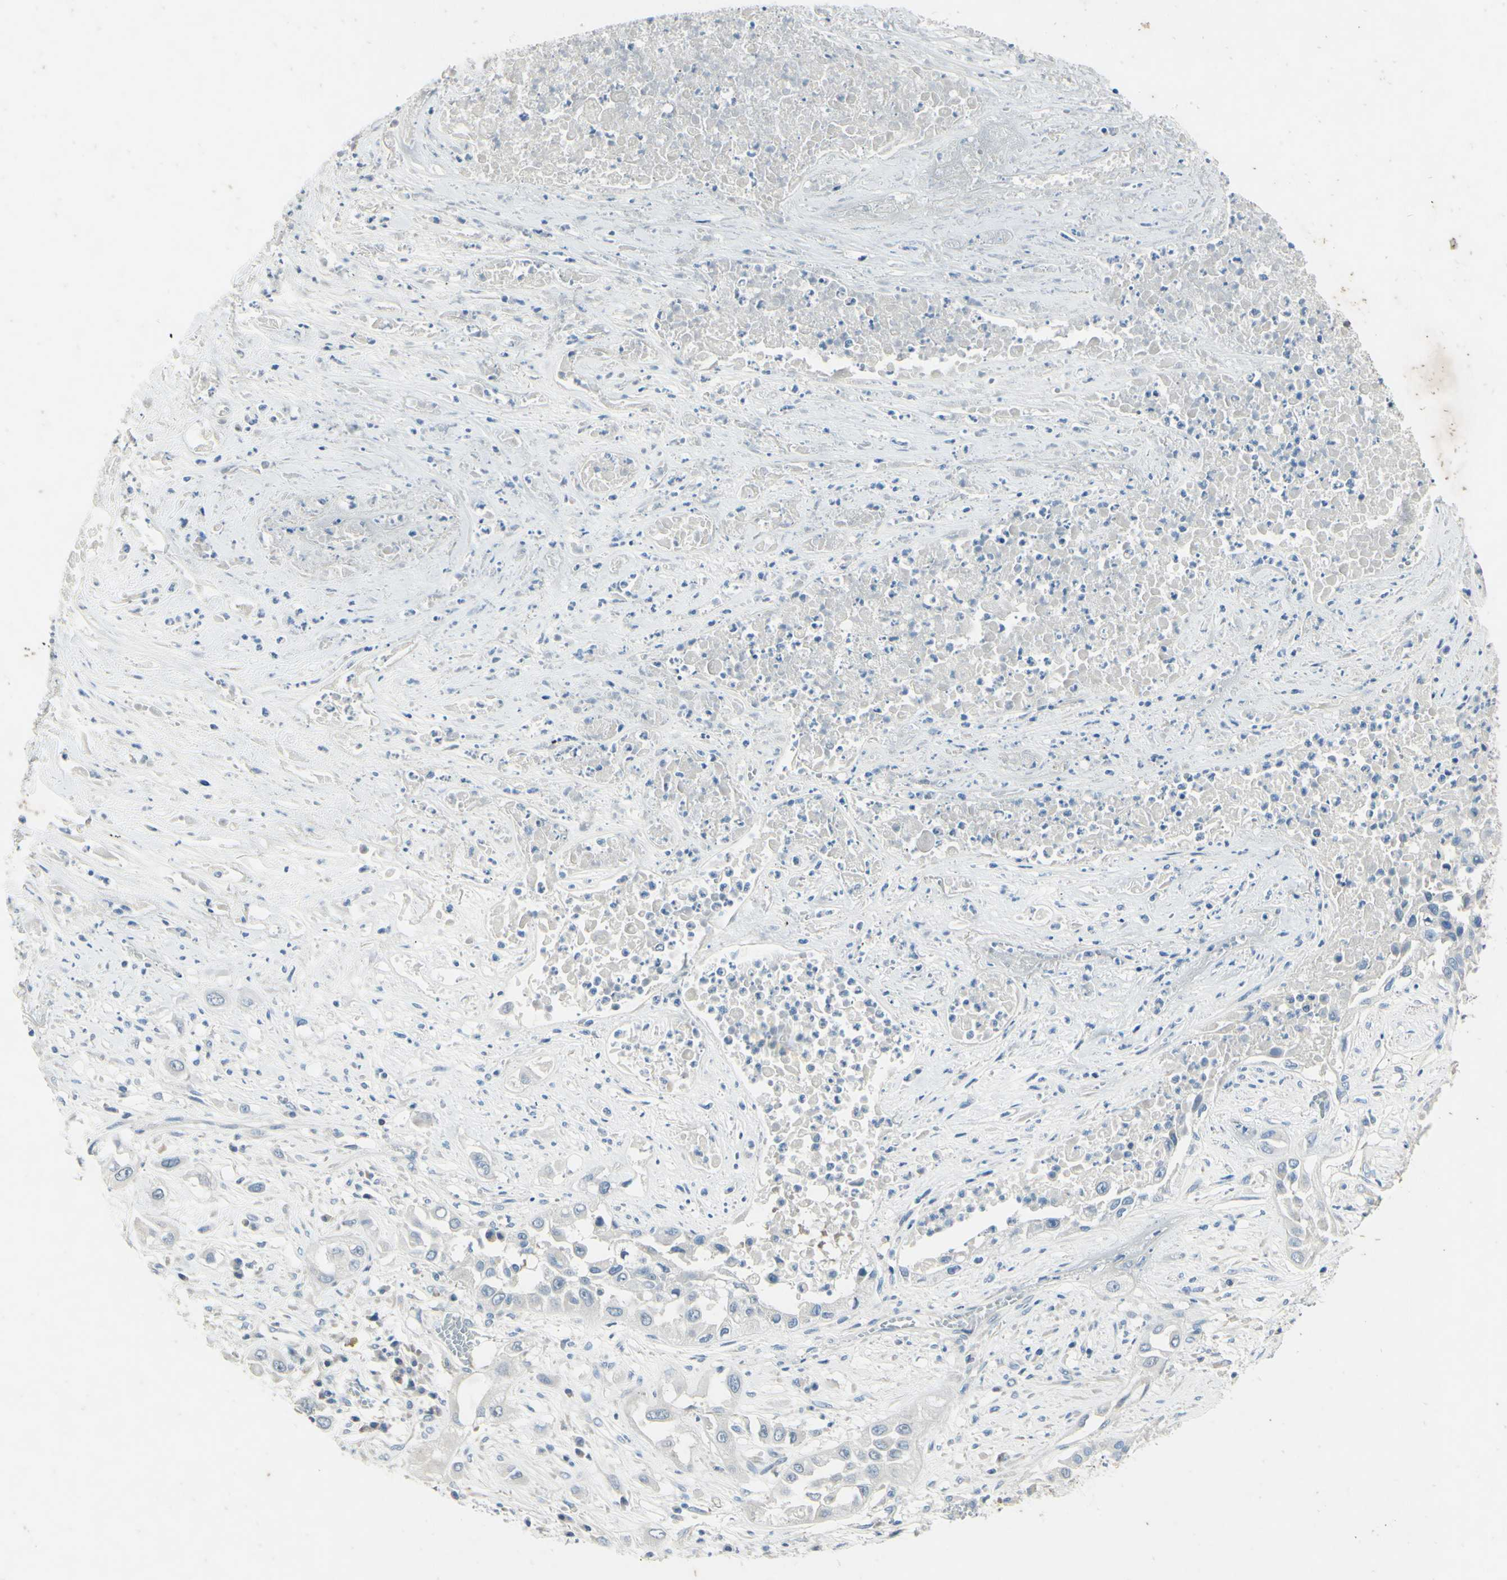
{"staining": {"intensity": "negative", "quantity": "none", "location": "none"}, "tissue": "lung cancer", "cell_type": "Tumor cells", "image_type": "cancer", "snomed": [{"axis": "morphology", "description": "Squamous cell carcinoma, NOS"}, {"axis": "topography", "description": "Lung"}], "caption": "Human lung cancer stained for a protein using immunohistochemistry displays no expression in tumor cells.", "gene": "SNAP91", "patient": {"sex": "male", "age": 71}}